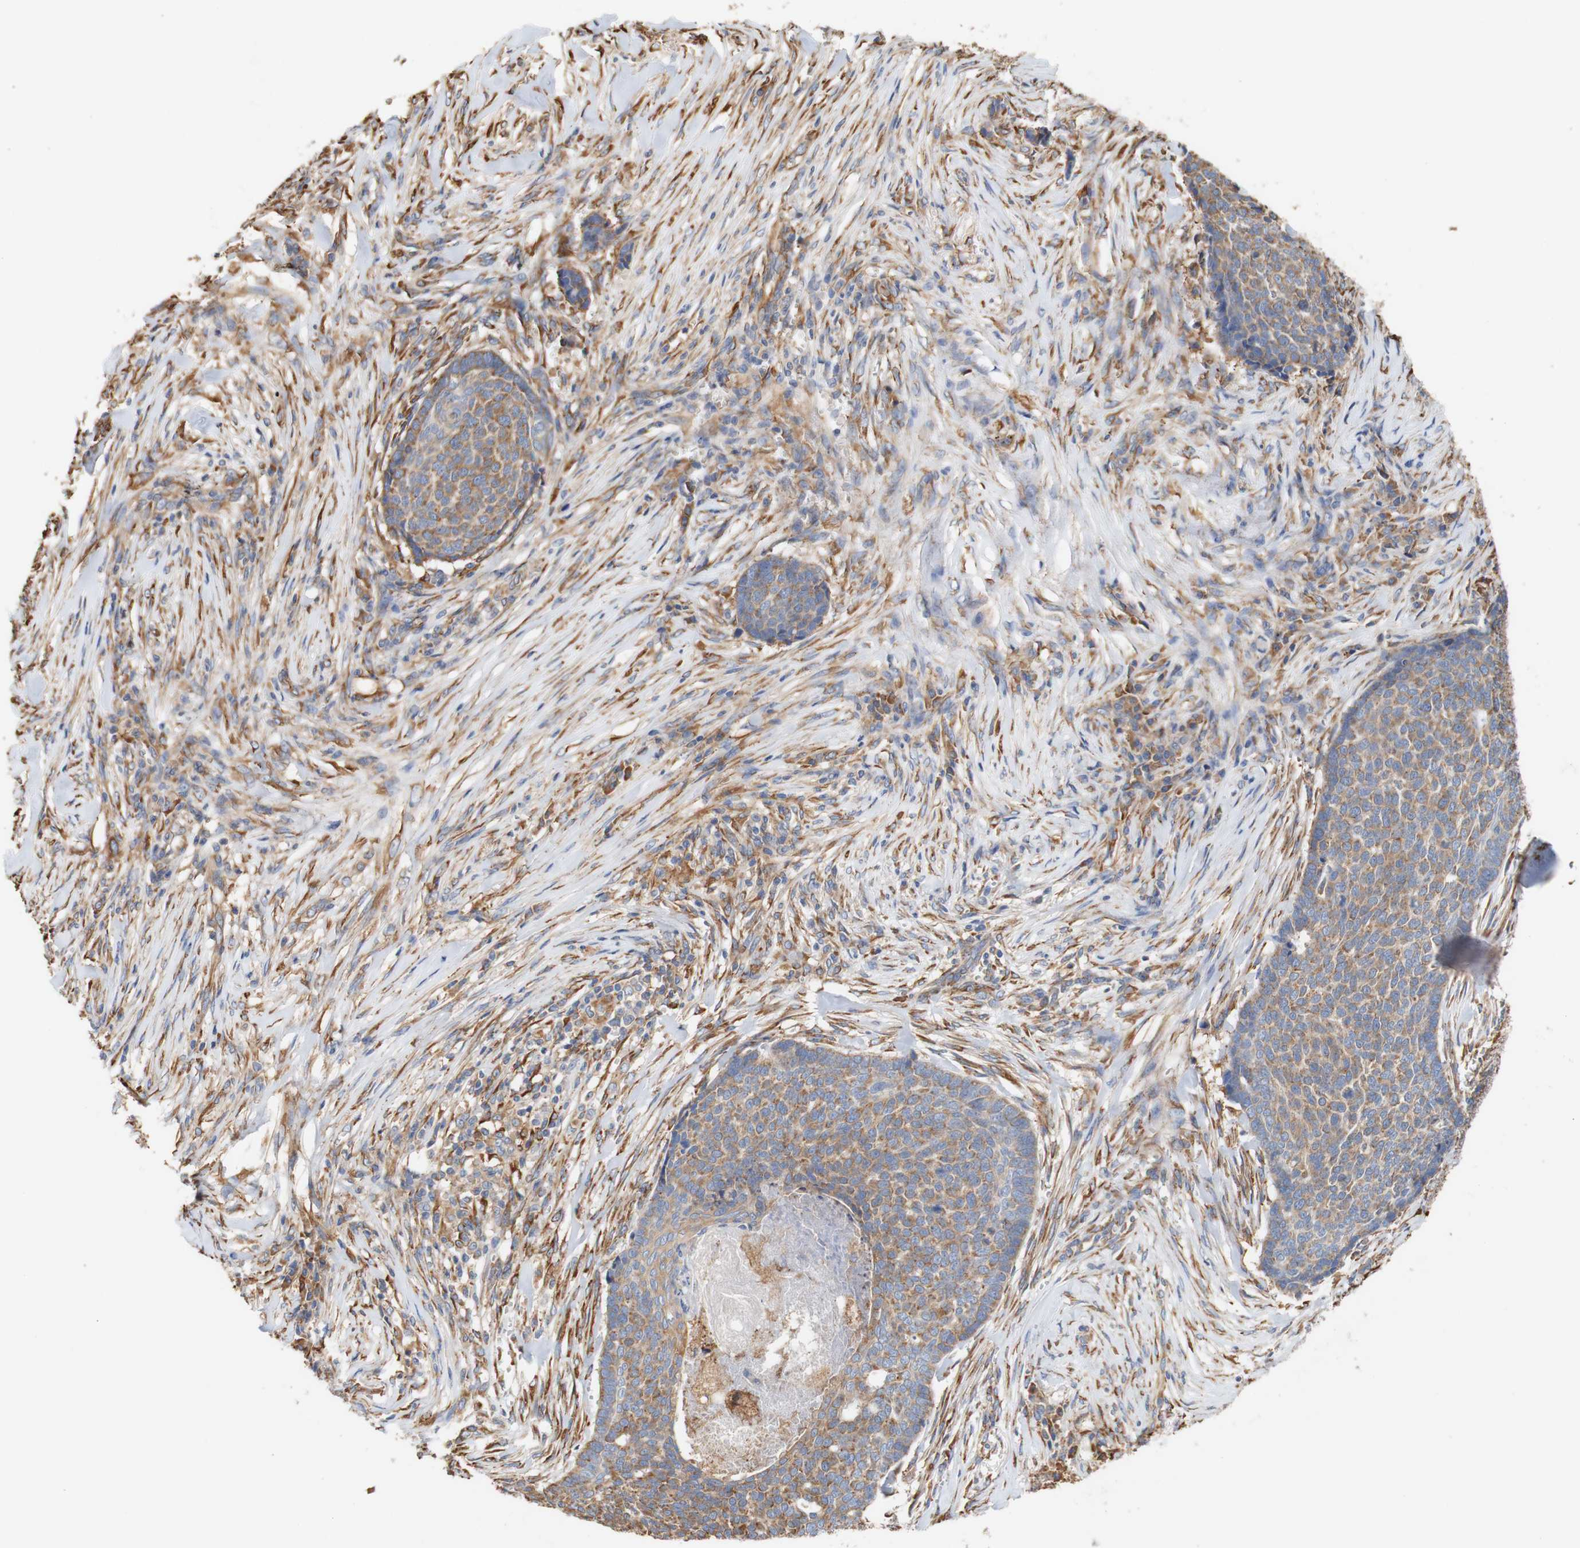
{"staining": {"intensity": "moderate", "quantity": ">75%", "location": "cytoplasmic/membranous"}, "tissue": "skin cancer", "cell_type": "Tumor cells", "image_type": "cancer", "snomed": [{"axis": "morphology", "description": "Basal cell carcinoma"}, {"axis": "topography", "description": "Skin"}], "caption": "The immunohistochemical stain labels moderate cytoplasmic/membranous expression in tumor cells of skin basal cell carcinoma tissue.", "gene": "EIF2AK4", "patient": {"sex": "male", "age": 84}}